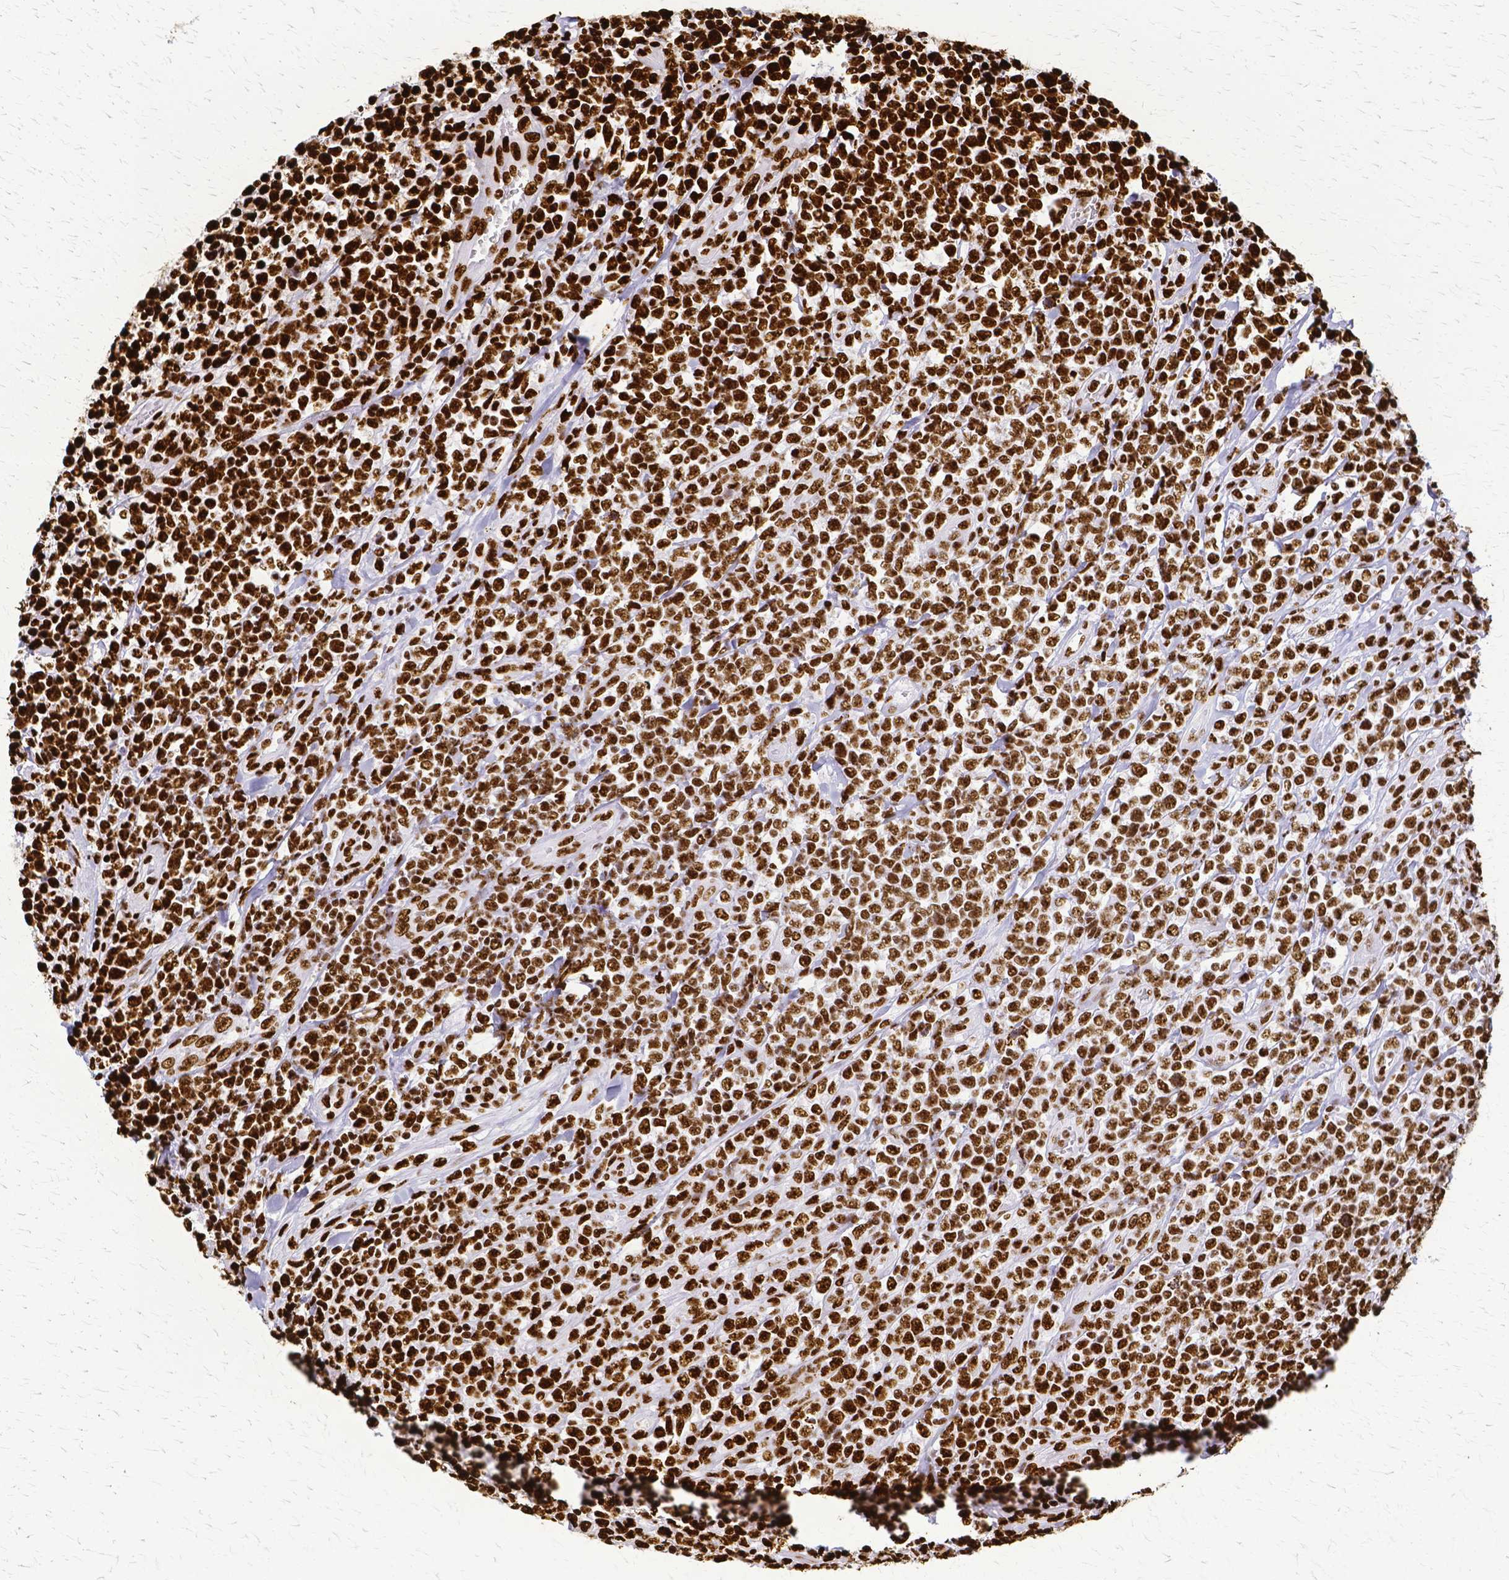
{"staining": {"intensity": "strong", "quantity": ">75%", "location": "nuclear"}, "tissue": "lymphoma", "cell_type": "Tumor cells", "image_type": "cancer", "snomed": [{"axis": "morphology", "description": "Malignant lymphoma, non-Hodgkin's type, High grade"}, {"axis": "topography", "description": "Soft tissue"}], "caption": "Malignant lymphoma, non-Hodgkin's type (high-grade) stained for a protein (brown) shows strong nuclear positive expression in approximately >75% of tumor cells.", "gene": "SFPQ", "patient": {"sex": "female", "age": 56}}